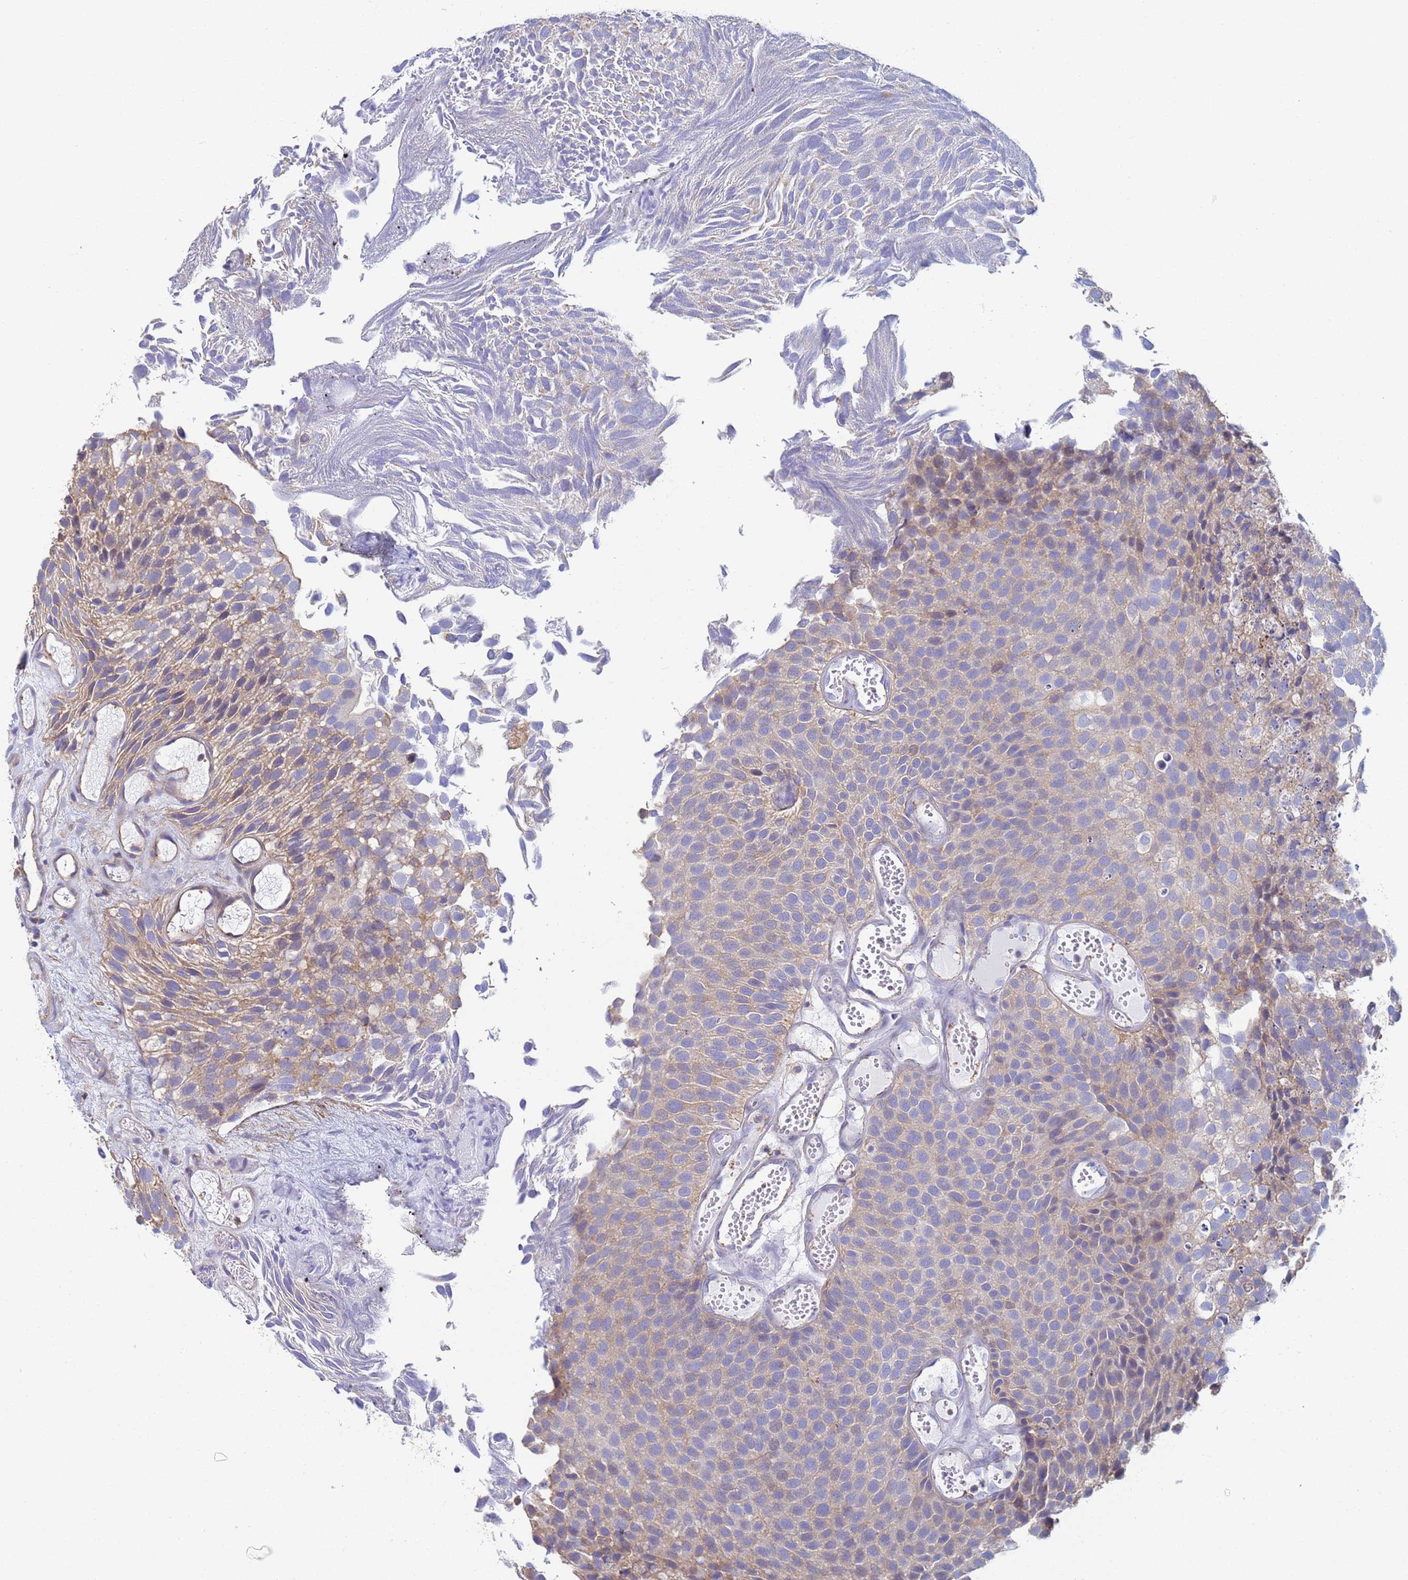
{"staining": {"intensity": "weak", "quantity": "<25%", "location": "cytoplasmic/membranous"}, "tissue": "urothelial cancer", "cell_type": "Tumor cells", "image_type": "cancer", "snomed": [{"axis": "morphology", "description": "Urothelial carcinoma, Low grade"}, {"axis": "topography", "description": "Urinary bladder"}], "caption": "High power microscopy photomicrograph of an IHC histopathology image of low-grade urothelial carcinoma, revealing no significant expression in tumor cells.", "gene": "ZNG1B", "patient": {"sex": "male", "age": 89}}